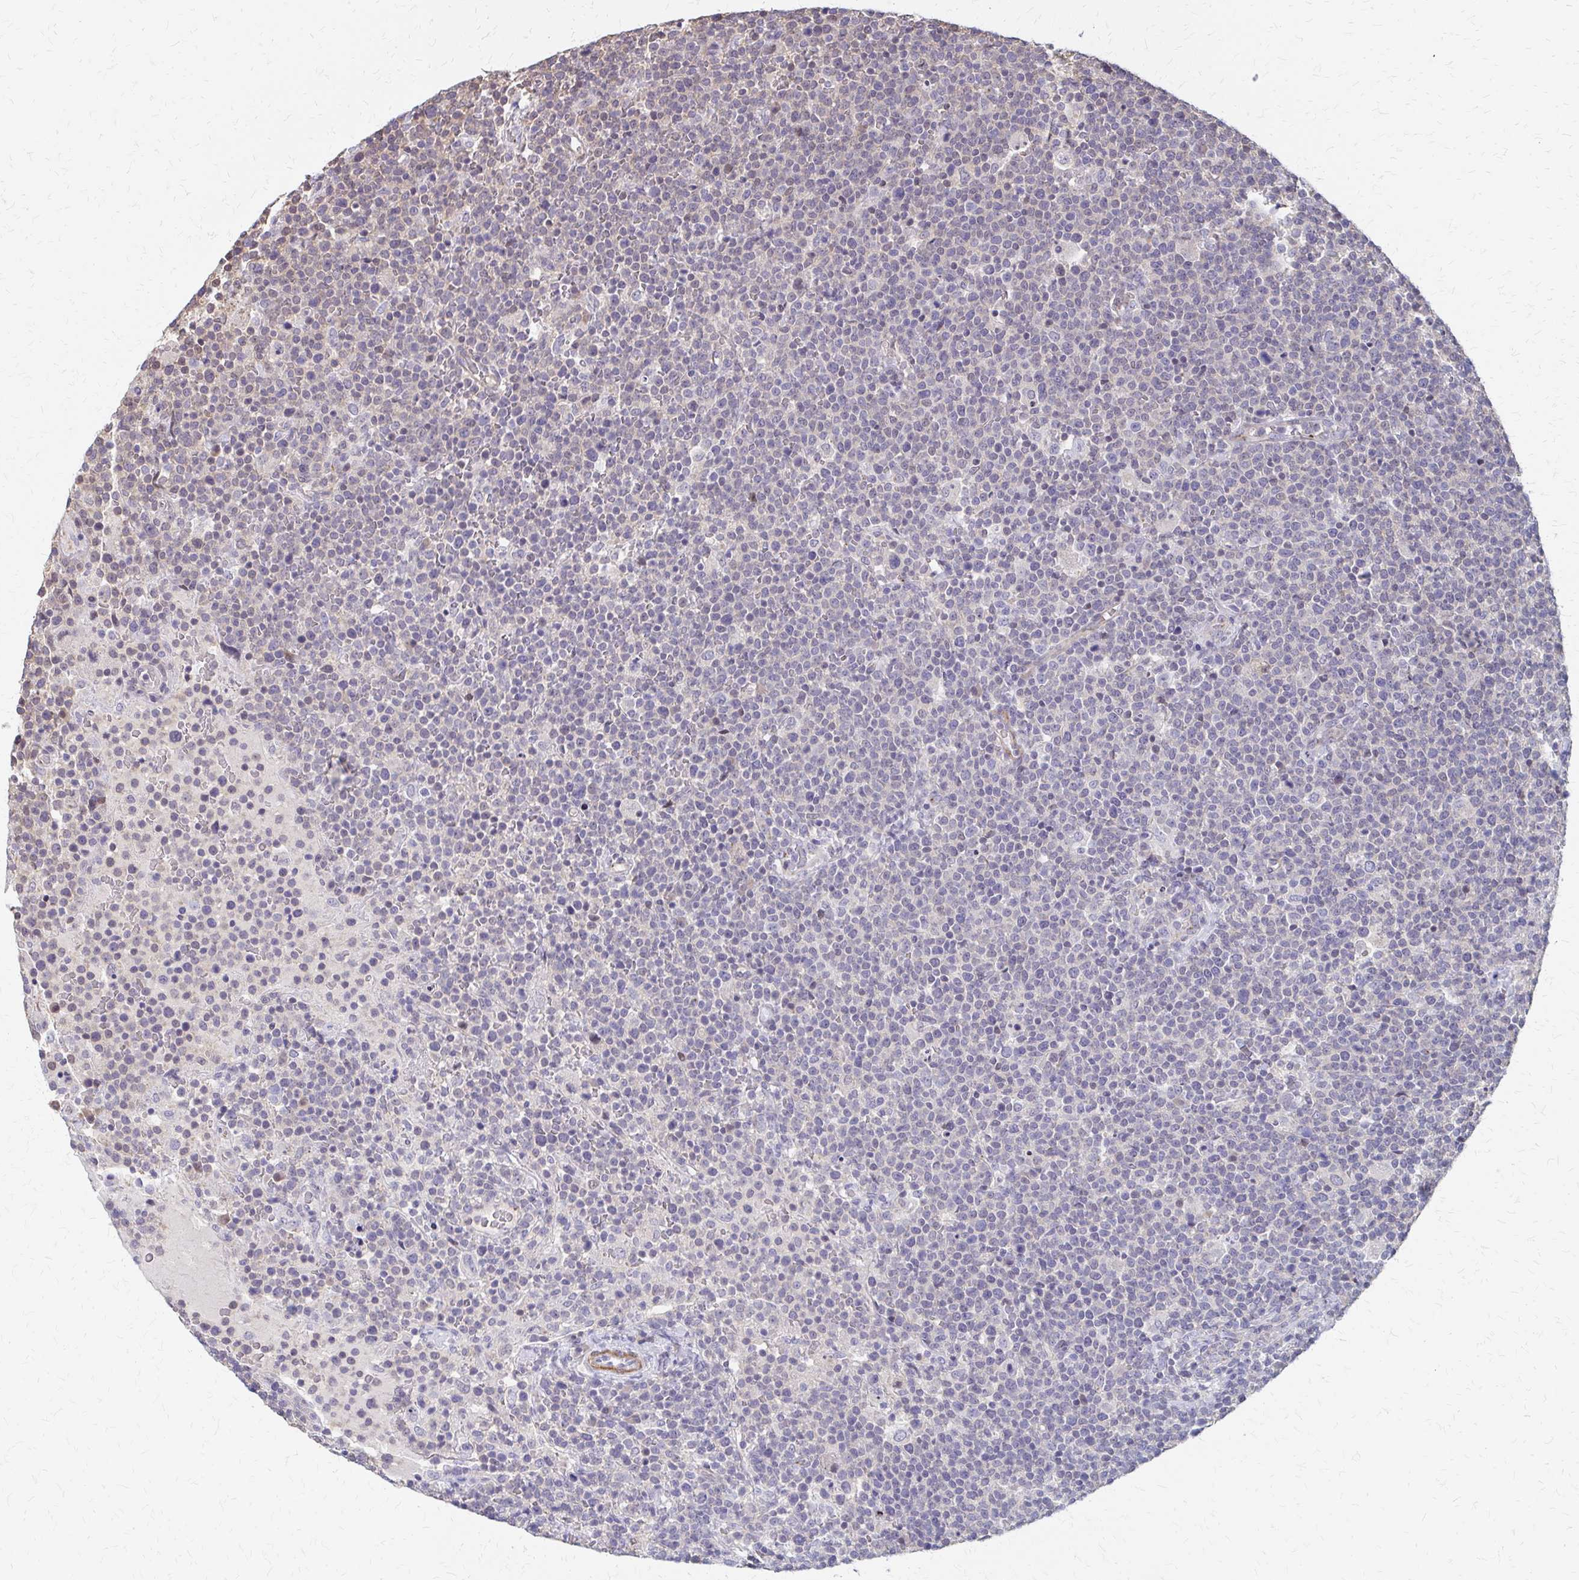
{"staining": {"intensity": "negative", "quantity": "none", "location": "none"}, "tissue": "lymphoma", "cell_type": "Tumor cells", "image_type": "cancer", "snomed": [{"axis": "morphology", "description": "Malignant lymphoma, non-Hodgkin's type, High grade"}, {"axis": "topography", "description": "Lymph node"}], "caption": "Immunohistochemistry micrograph of human lymphoma stained for a protein (brown), which shows no expression in tumor cells.", "gene": "IFI44L", "patient": {"sex": "male", "age": 61}}